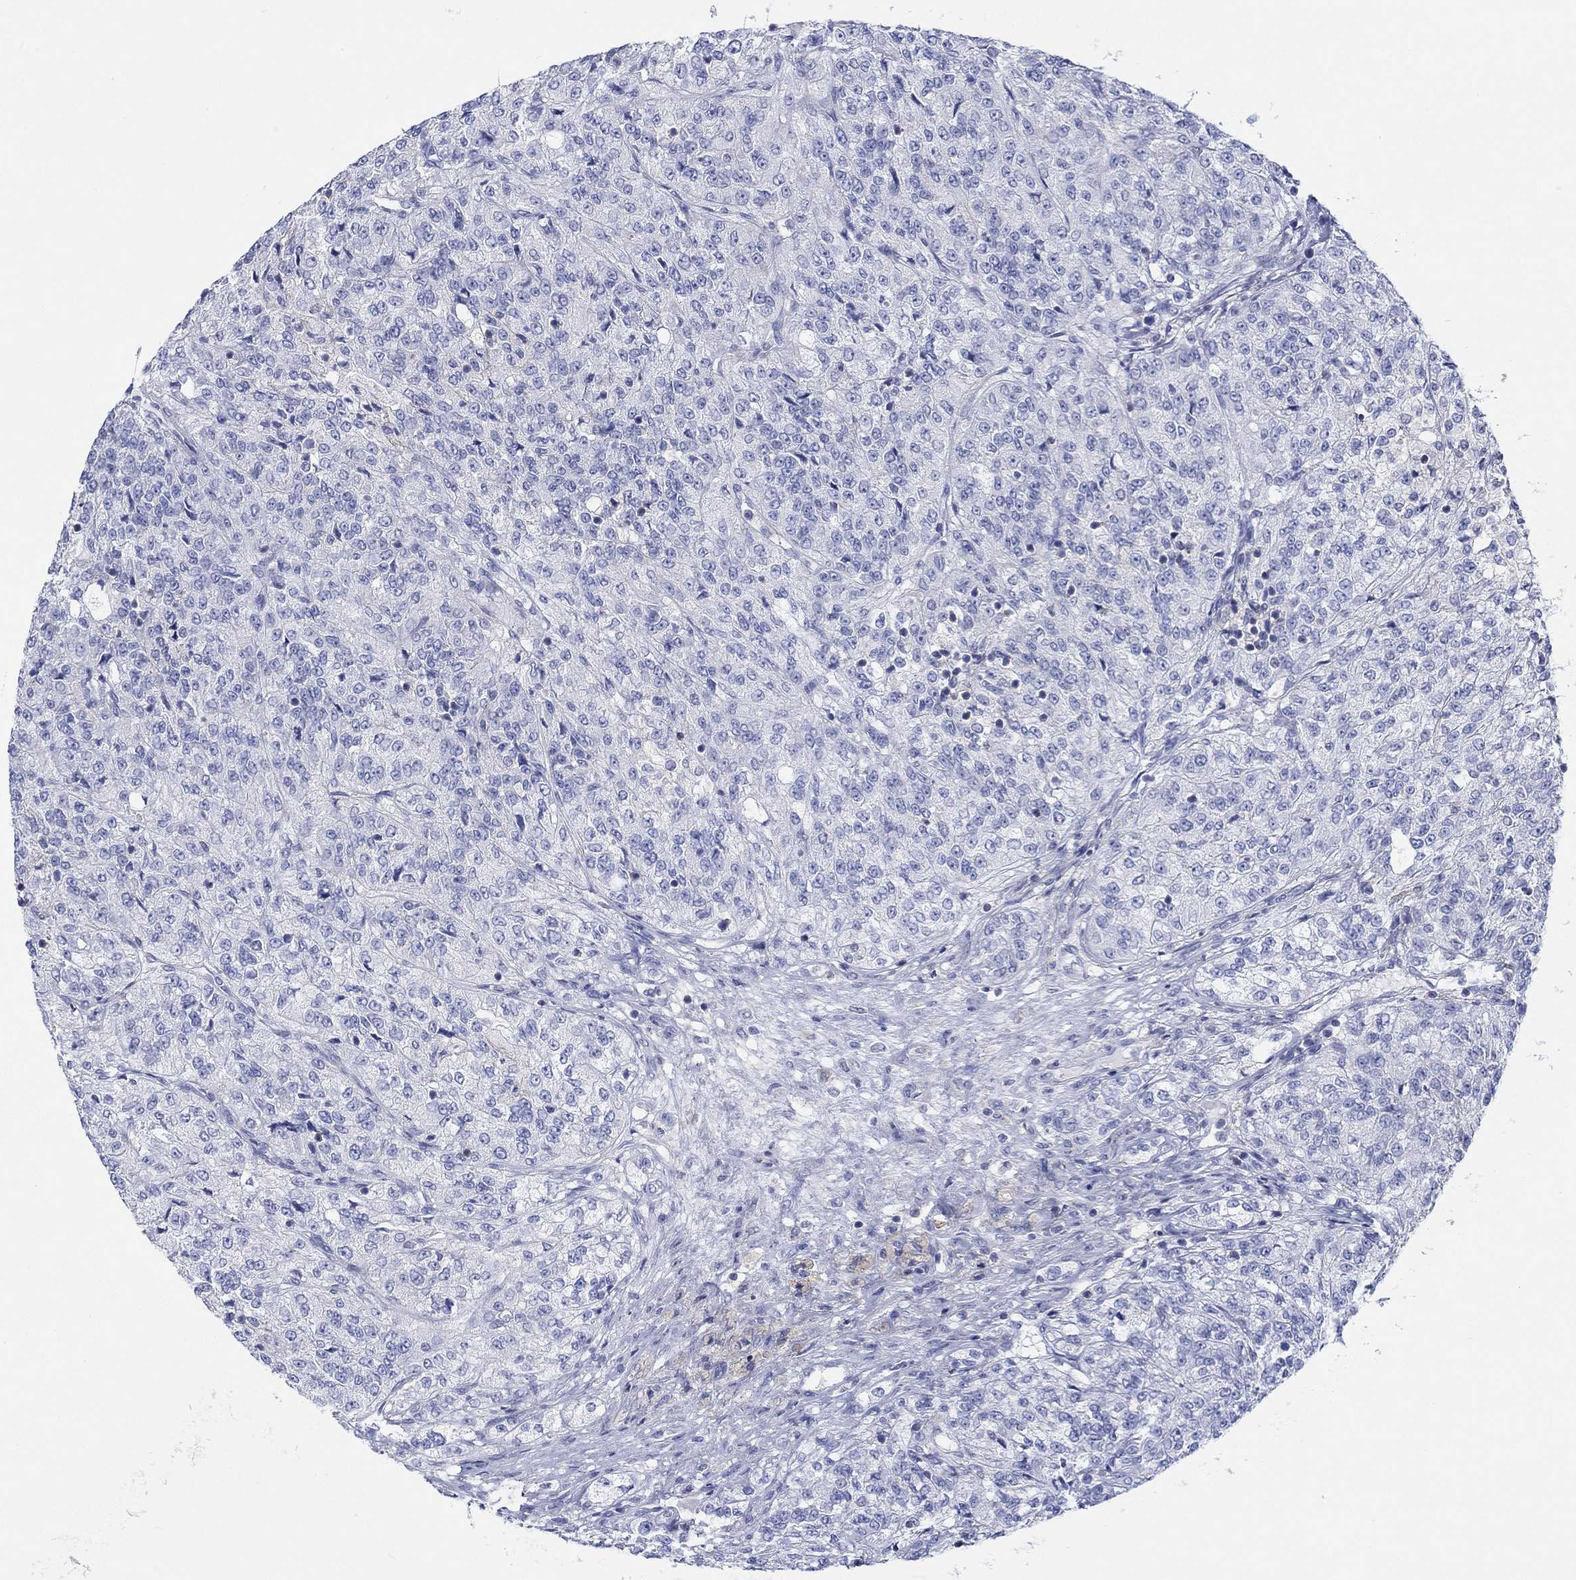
{"staining": {"intensity": "negative", "quantity": "none", "location": "none"}, "tissue": "renal cancer", "cell_type": "Tumor cells", "image_type": "cancer", "snomed": [{"axis": "morphology", "description": "Adenocarcinoma, NOS"}, {"axis": "topography", "description": "Kidney"}], "caption": "This is an immunohistochemistry (IHC) histopathology image of human renal adenocarcinoma. There is no positivity in tumor cells.", "gene": "PPIL6", "patient": {"sex": "female", "age": 63}}